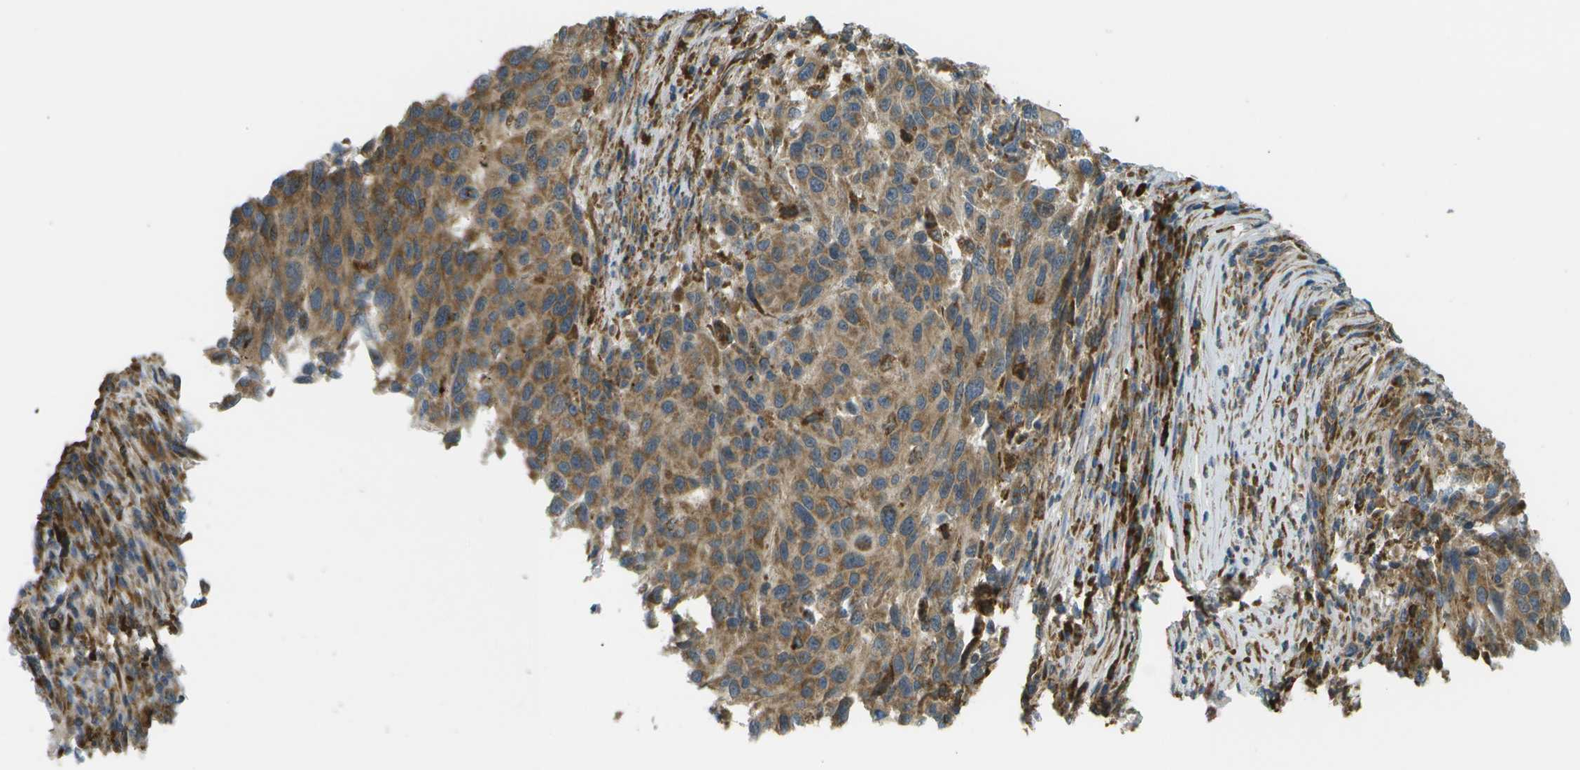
{"staining": {"intensity": "moderate", "quantity": ">75%", "location": "cytoplasmic/membranous"}, "tissue": "melanoma", "cell_type": "Tumor cells", "image_type": "cancer", "snomed": [{"axis": "morphology", "description": "Malignant melanoma, Metastatic site"}, {"axis": "topography", "description": "Lymph node"}], "caption": "This photomicrograph displays immunohistochemistry staining of malignant melanoma (metastatic site), with medium moderate cytoplasmic/membranous staining in about >75% of tumor cells.", "gene": "USP30", "patient": {"sex": "male", "age": 61}}